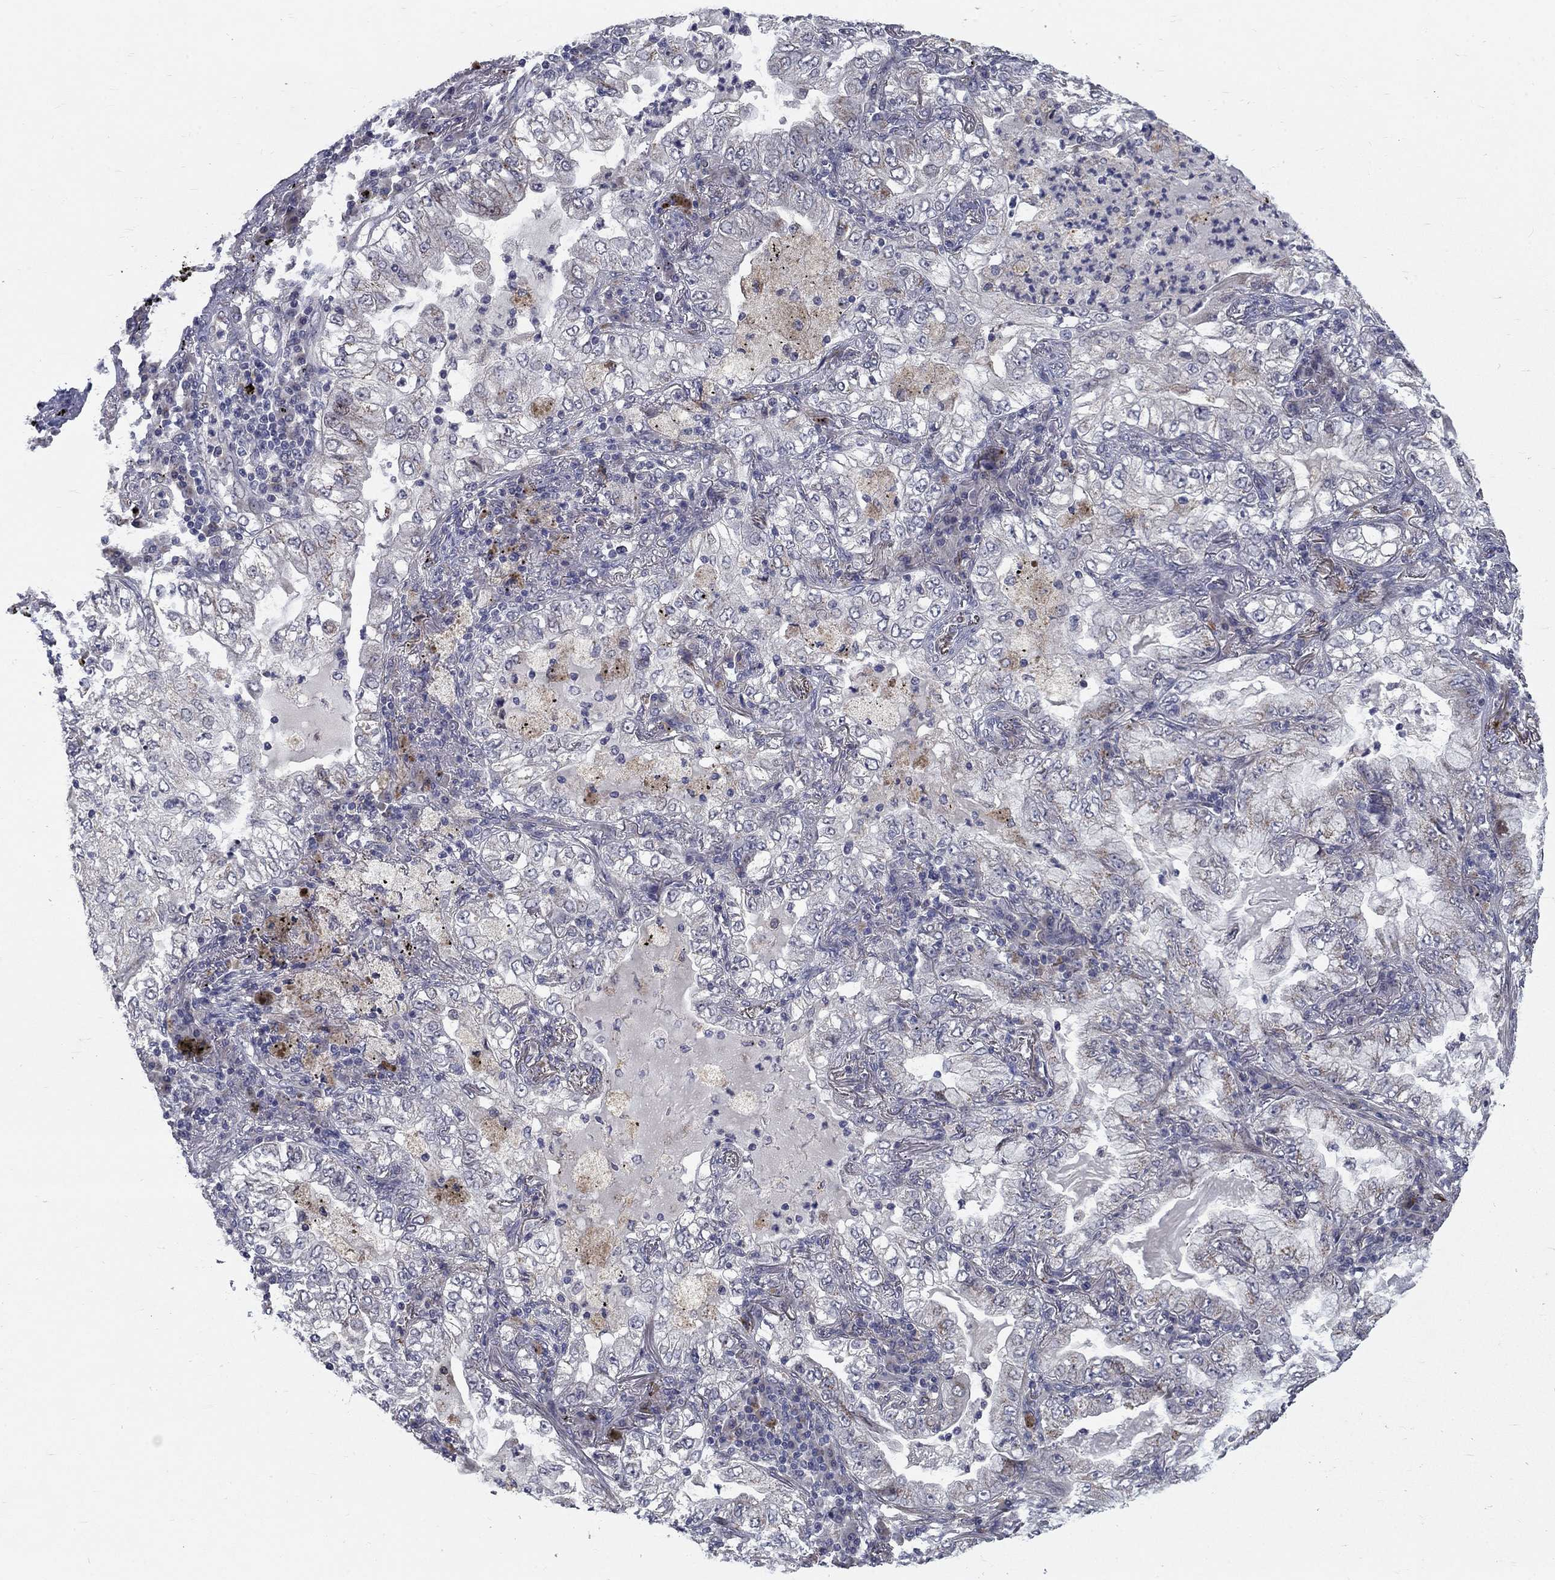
{"staining": {"intensity": "negative", "quantity": "none", "location": "none"}, "tissue": "lung cancer", "cell_type": "Tumor cells", "image_type": "cancer", "snomed": [{"axis": "morphology", "description": "Adenocarcinoma, NOS"}, {"axis": "topography", "description": "Lung"}], "caption": "A photomicrograph of human lung cancer (adenocarcinoma) is negative for staining in tumor cells. (DAB IHC visualized using brightfield microscopy, high magnification).", "gene": "FAM3B", "patient": {"sex": "female", "age": 73}}